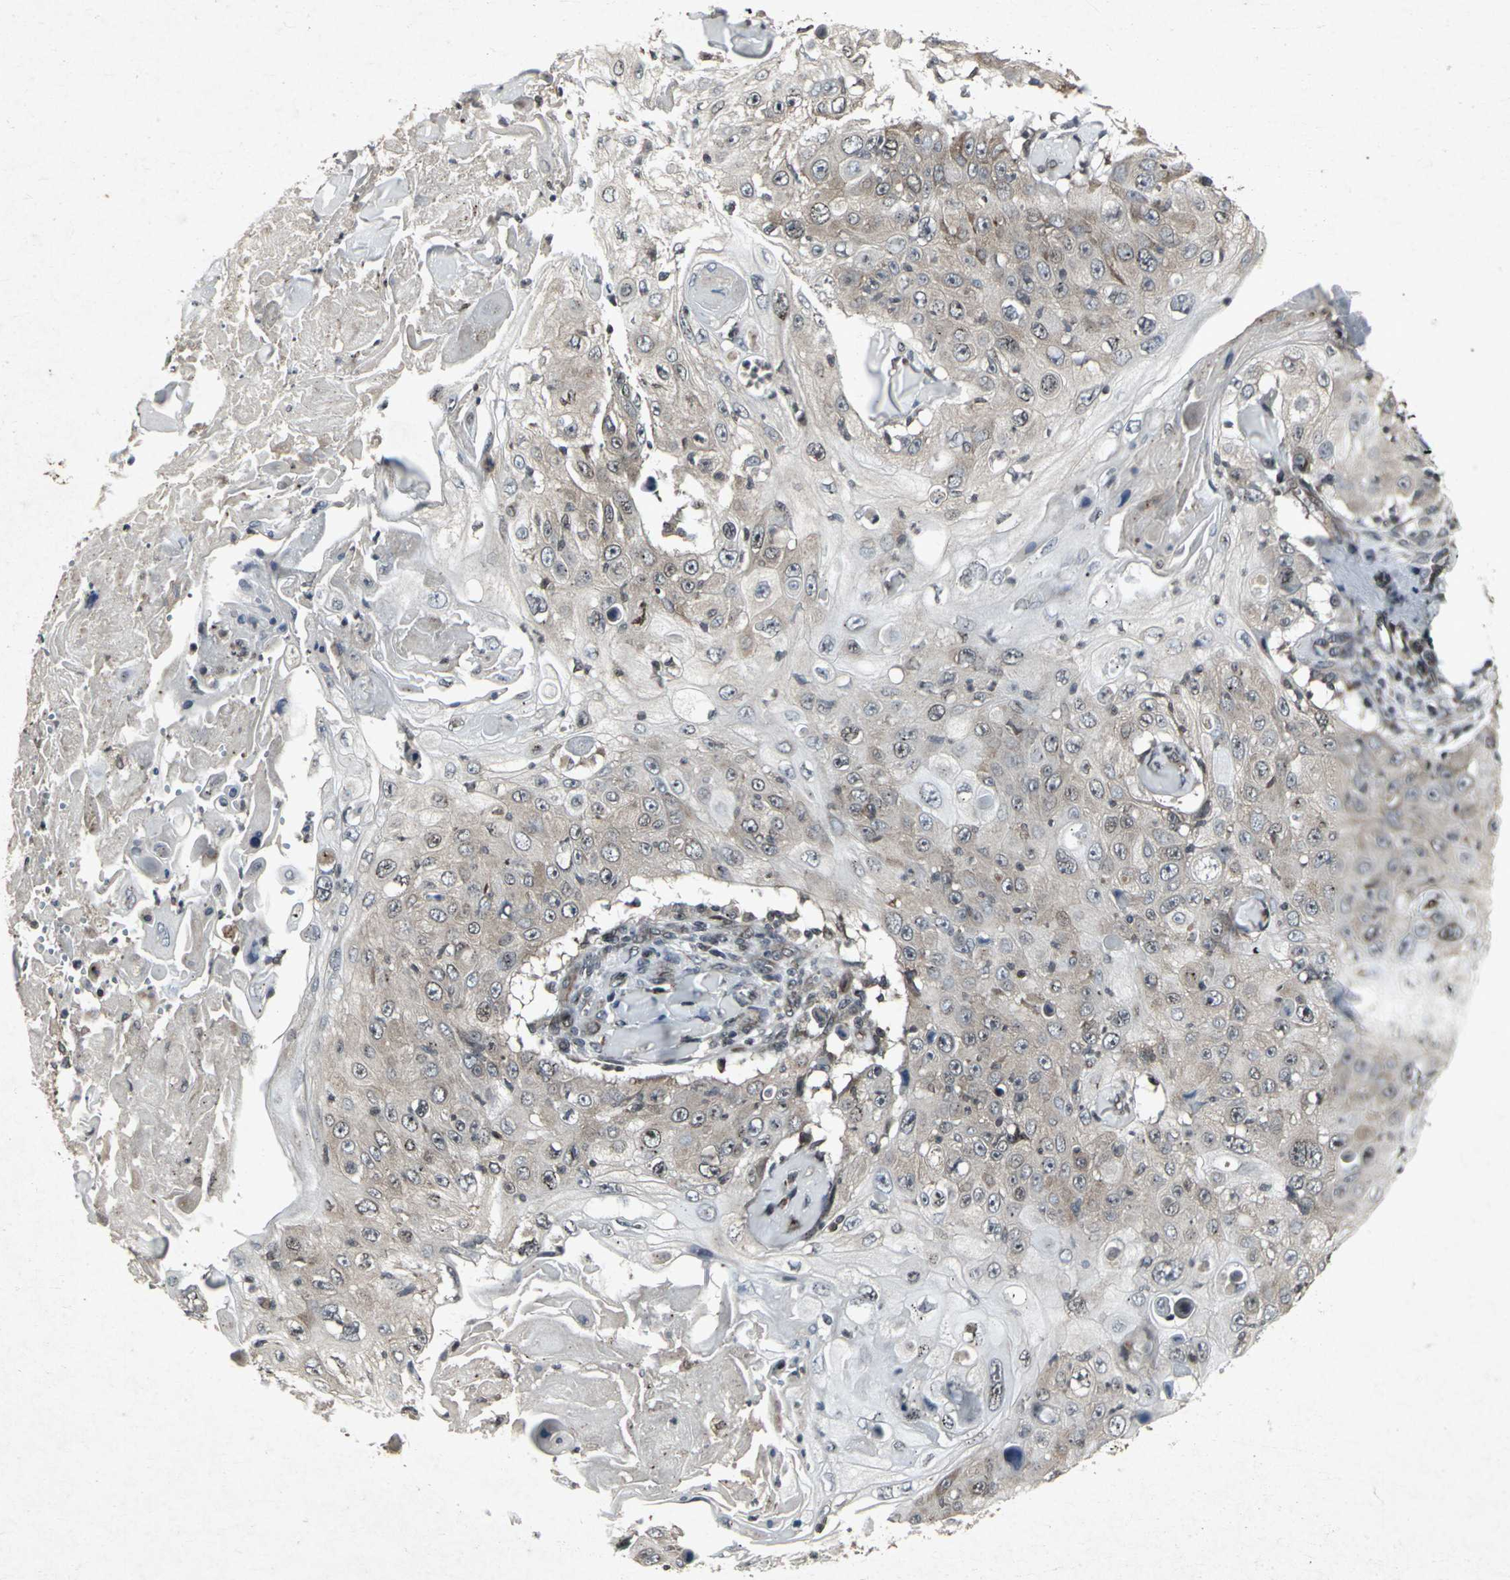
{"staining": {"intensity": "weak", "quantity": "25%-75%", "location": "cytoplasmic/membranous"}, "tissue": "skin cancer", "cell_type": "Tumor cells", "image_type": "cancer", "snomed": [{"axis": "morphology", "description": "Squamous cell carcinoma, NOS"}, {"axis": "topography", "description": "Skin"}], "caption": "This micrograph reveals immunohistochemistry staining of human skin squamous cell carcinoma, with low weak cytoplasmic/membranous positivity in about 25%-75% of tumor cells.", "gene": "SH2B3", "patient": {"sex": "male", "age": 86}}